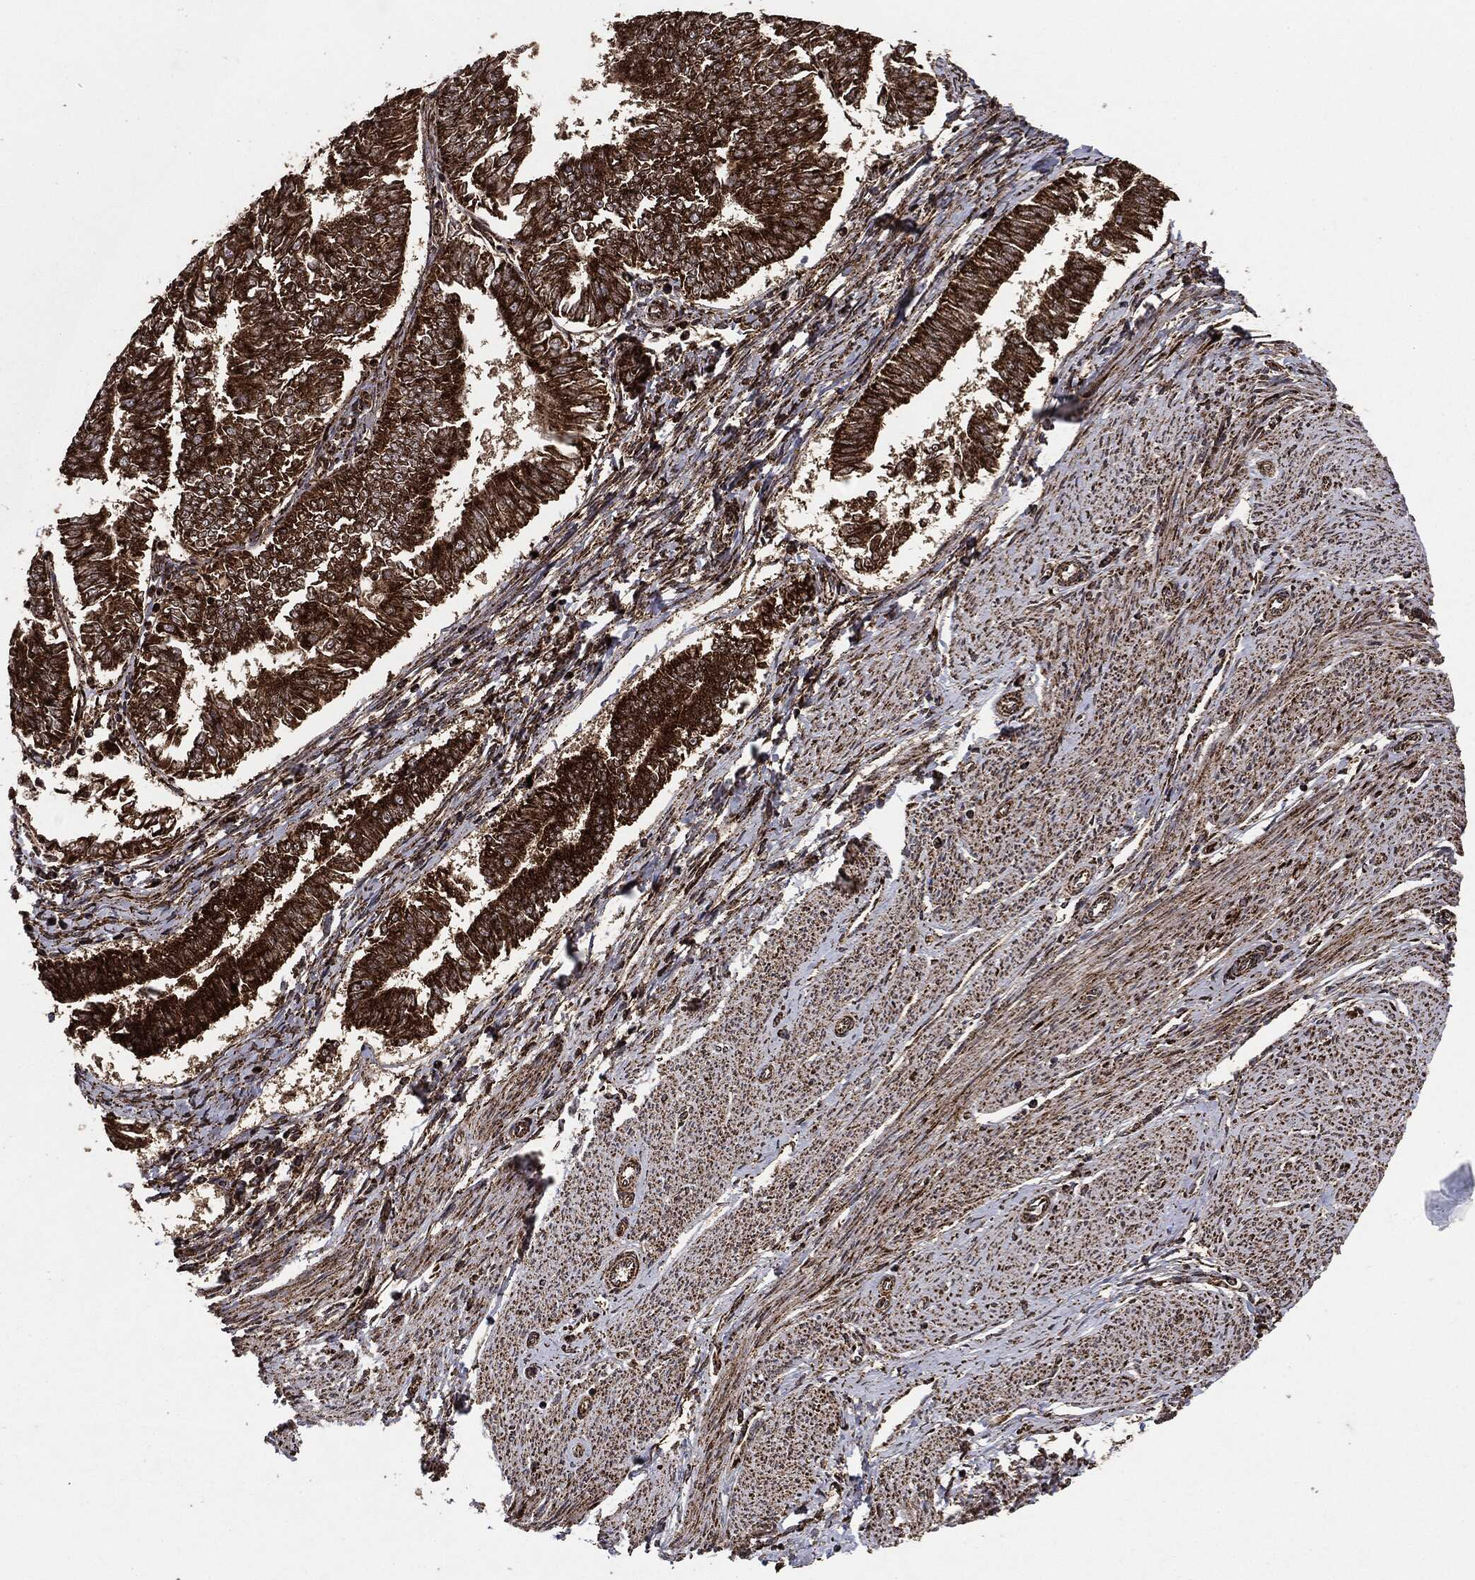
{"staining": {"intensity": "strong", "quantity": ">75%", "location": "cytoplasmic/membranous"}, "tissue": "endometrial cancer", "cell_type": "Tumor cells", "image_type": "cancer", "snomed": [{"axis": "morphology", "description": "Adenocarcinoma, NOS"}, {"axis": "topography", "description": "Endometrium"}], "caption": "Adenocarcinoma (endometrial) stained with immunohistochemistry displays strong cytoplasmic/membranous positivity in approximately >75% of tumor cells.", "gene": "MAP2K1", "patient": {"sex": "female", "age": 58}}